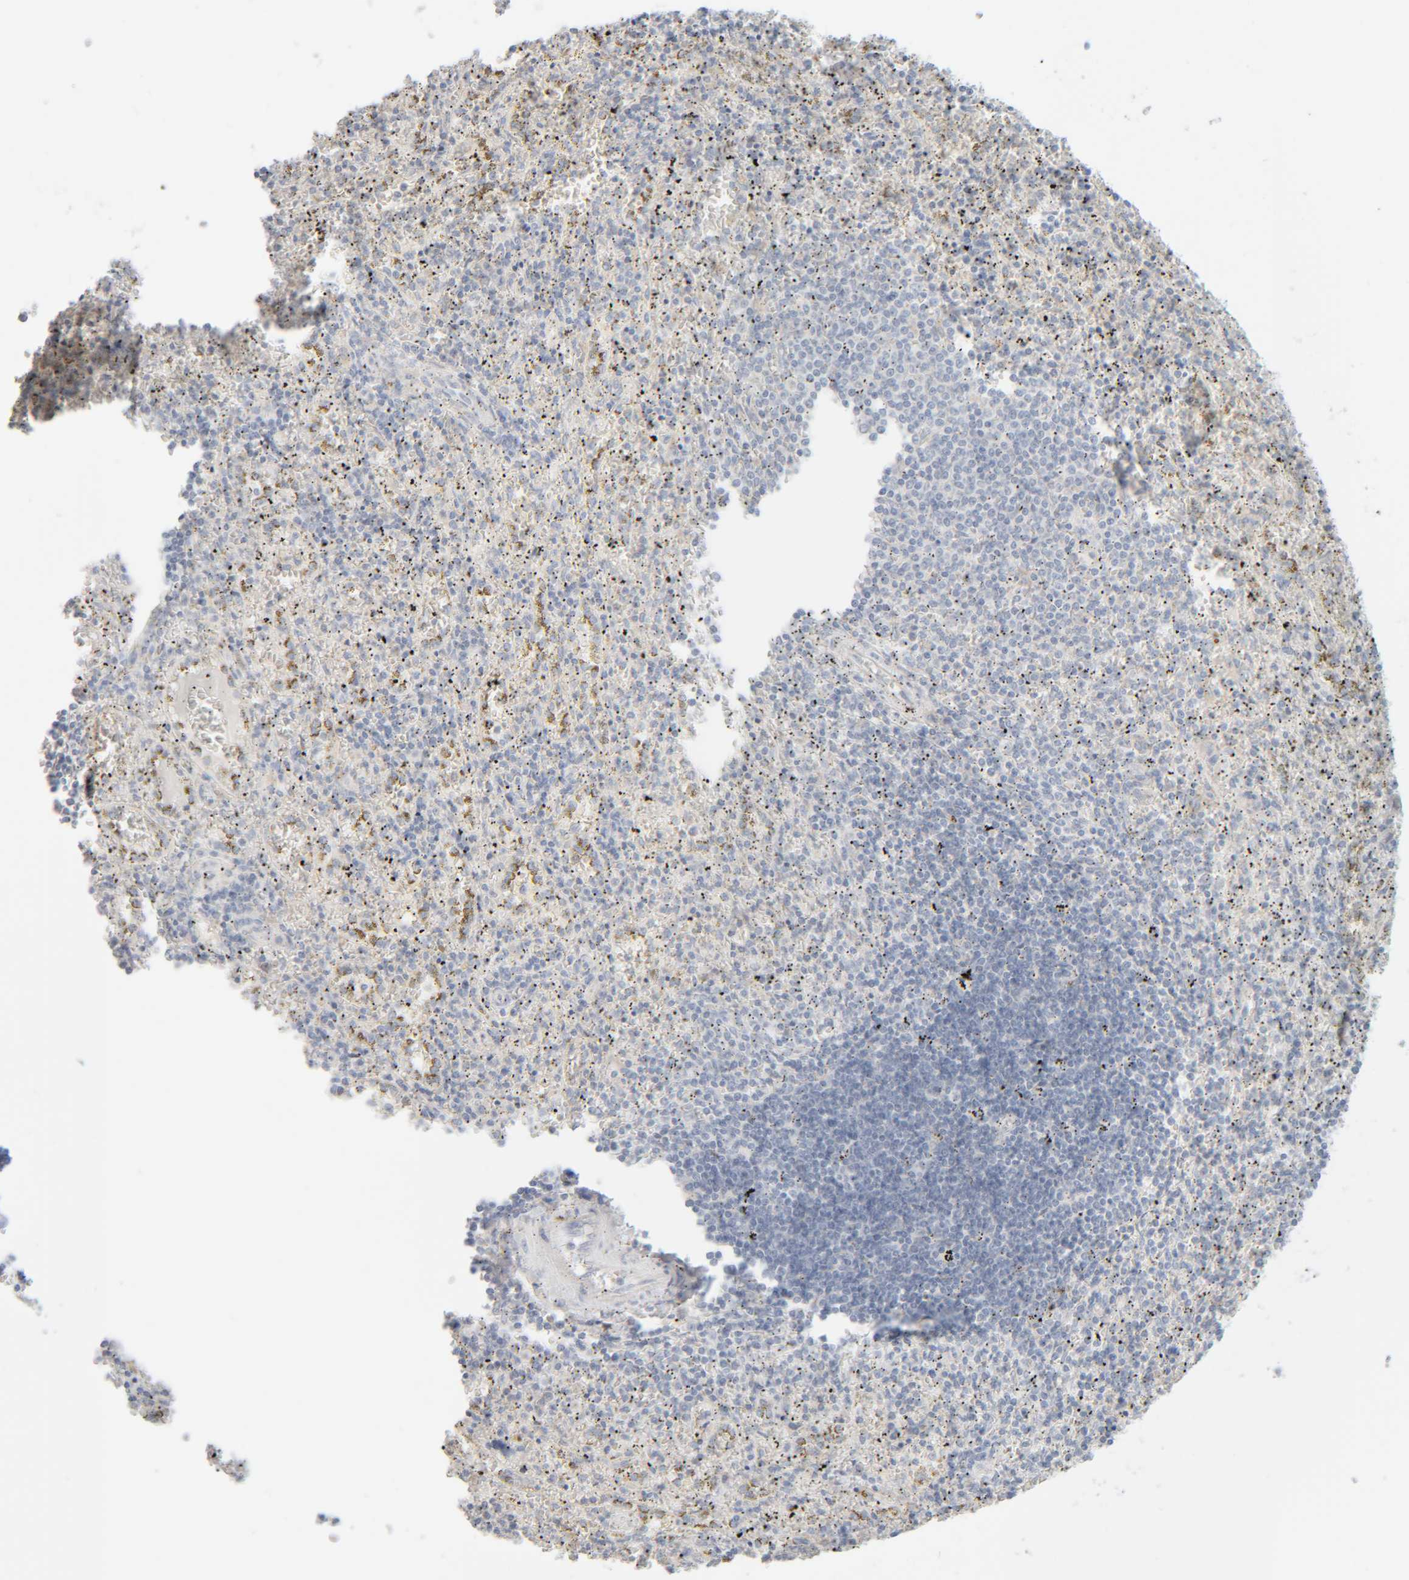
{"staining": {"intensity": "negative", "quantity": "none", "location": "none"}, "tissue": "spleen", "cell_type": "Cells in red pulp", "image_type": "normal", "snomed": [{"axis": "morphology", "description": "Normal tissue, NOS"}, {"axis": "topography", "description": "Spleen"}], "caption": "Cells in red pulp are negative for brown protein staining in normal spleen. (DAB IHC visualized using brightfield microscopy, high magnification).", "gene": "RIDA", "patient": {"sex": "male", "age": 11}}